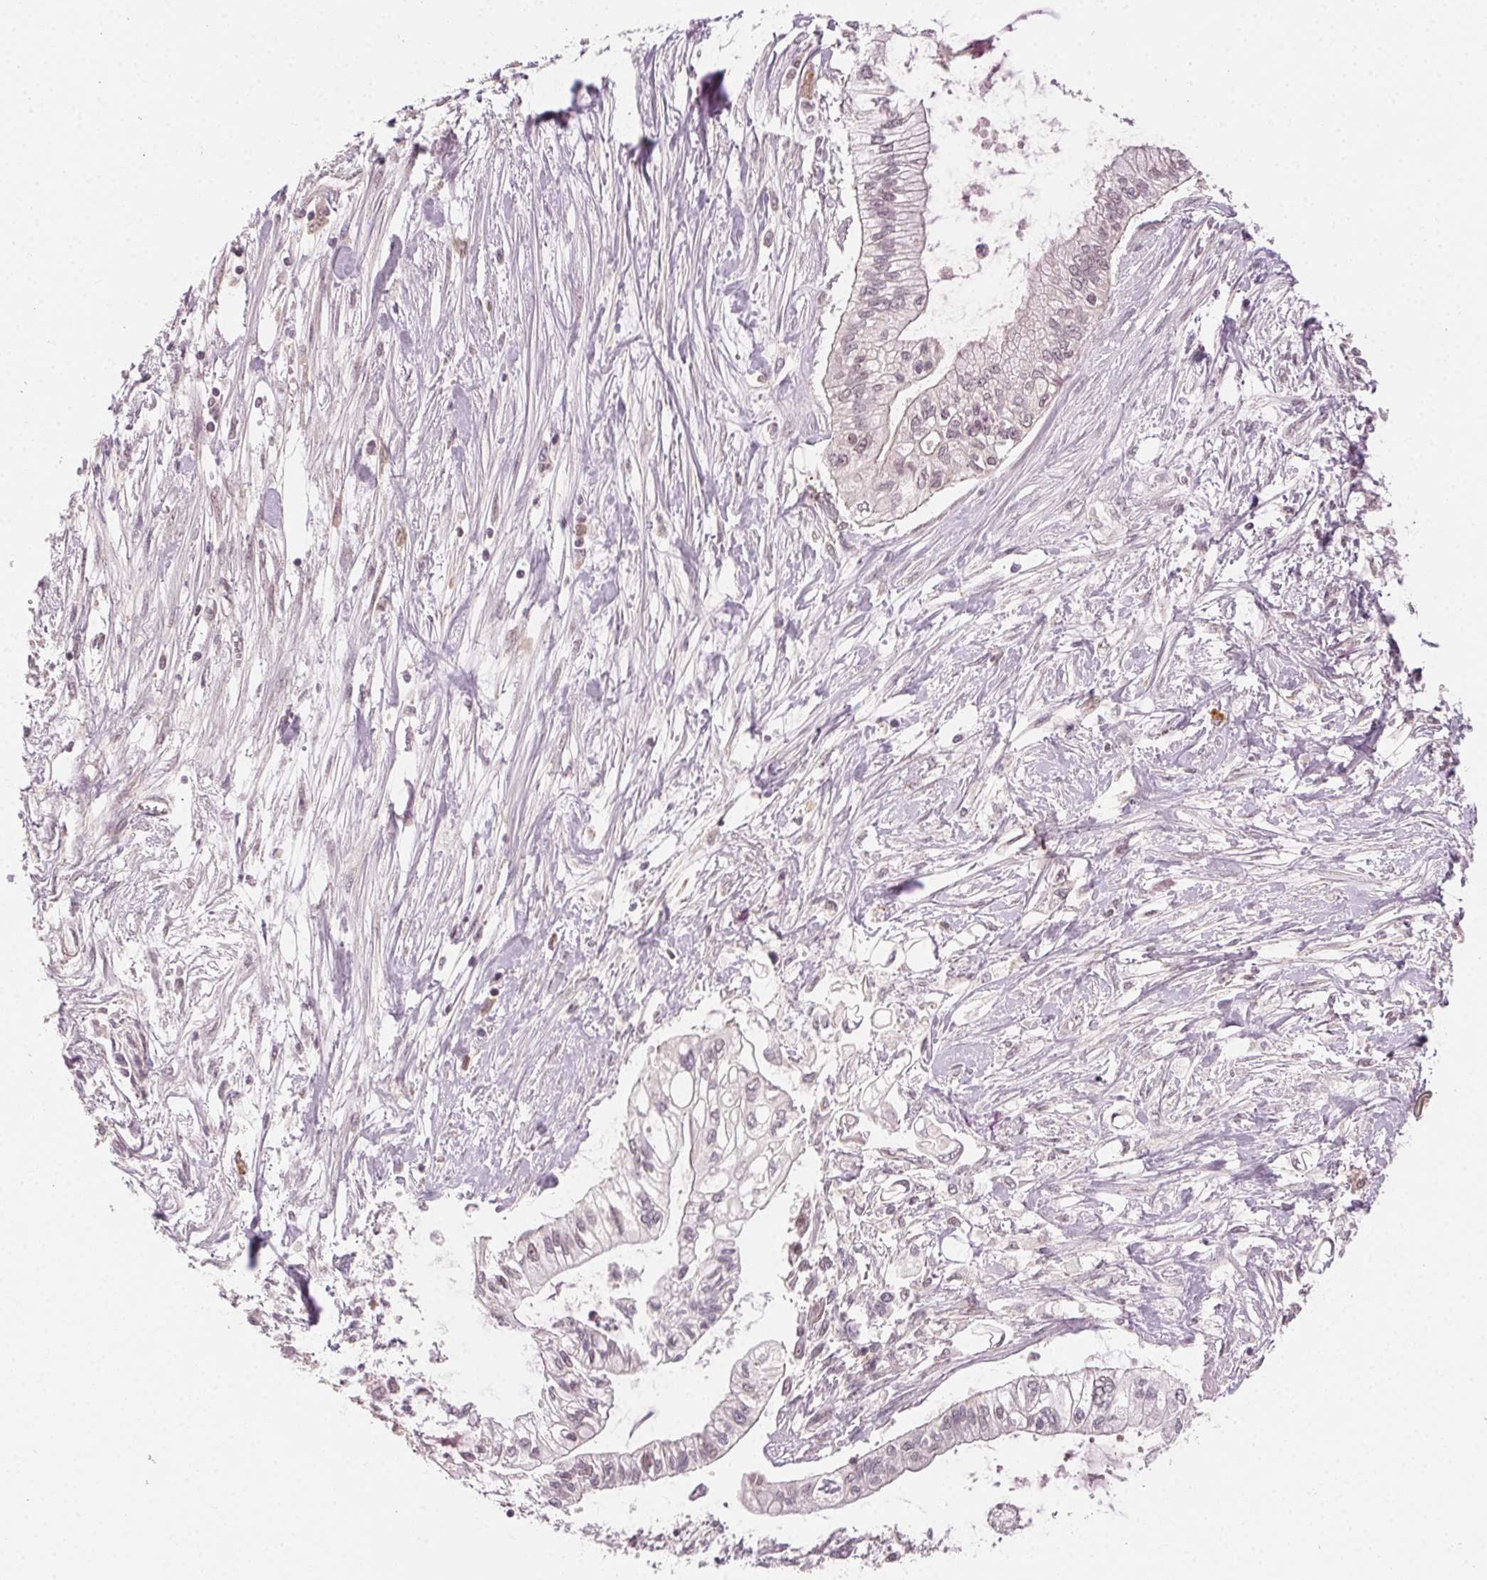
{"staining": {"intensity": "negative", "quantity": "none", "location": "none"}, "tissue": "pancreatic cancer", "cell_type": "Tumor cells", "image_type": "cancer", "snomed": [{"axis": "morphology", "description": "Adenocarcinoma, NOS"}, {"axis": "topography", "description": "Pancreas"}], "caption": "There is no significant positivity in tumor cells of pancreatic cancer (adenocarcinoma).", "gene": "TUB", "patient": {"sex": "female", "age": 77}}